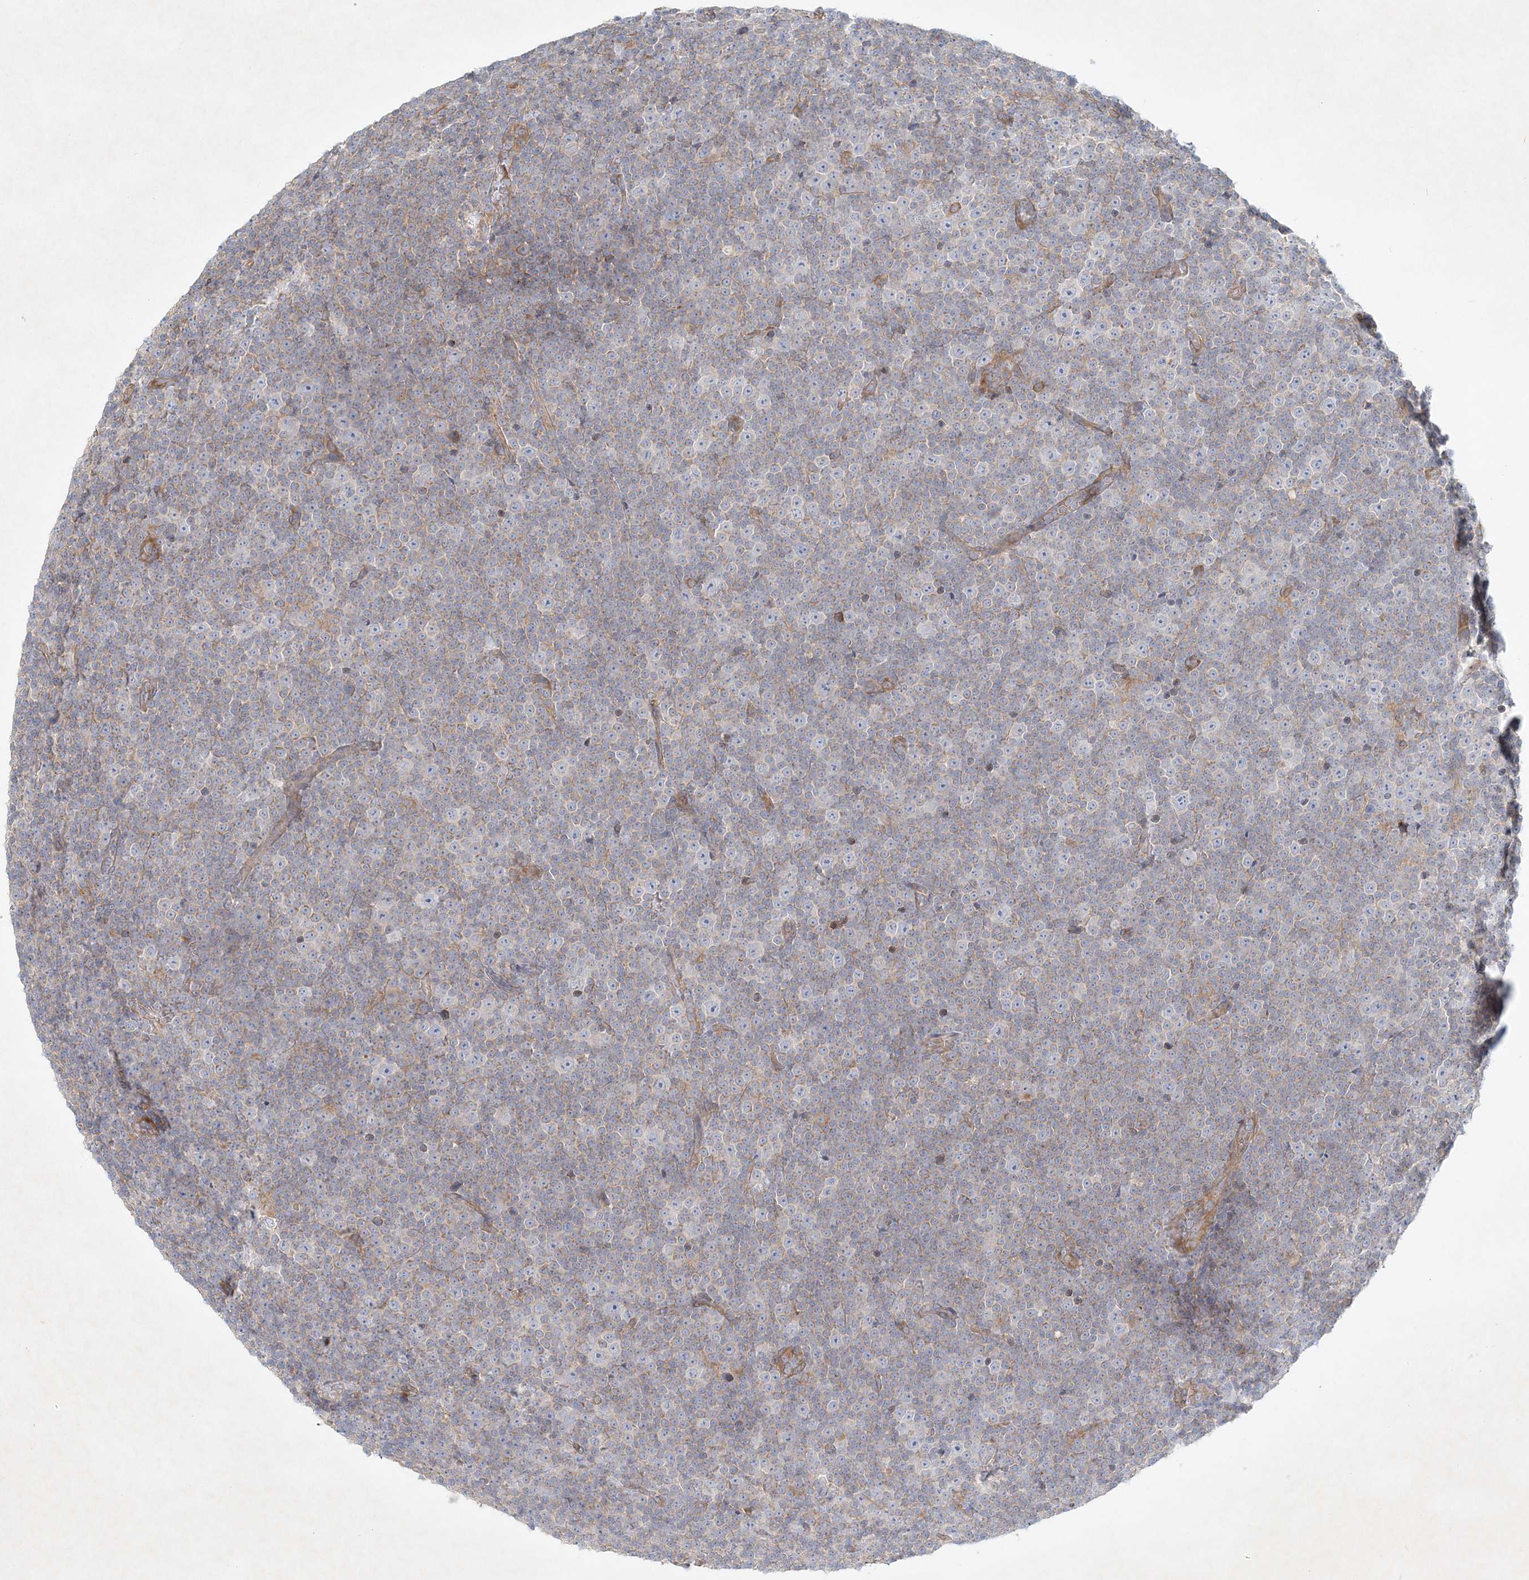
{"staining": {"intensity": "weak", "quantity": "<25%", "location": "cytoplasmic/membranous"}, "tissue": "lymphoma", "cell_type": "Tumor cells", "image_type": "cancer", "snomed": [{"axis": "morphology", "description": "Malignant lymphoma, non-Hodgkin's type, Low grade"}, {"axis": "topography", "description": "Lymph node"}], "caption": "Immunohistochemistry (IHC) micrograph of neoplastic tissue: human low-grade malignant lymphoma, non-Hodgkin's type stained with DAB demonstrates no significant protein expression in tumor cells.", "gene": "STK11IP", "patient": {"sex": "female", "age": 67}}